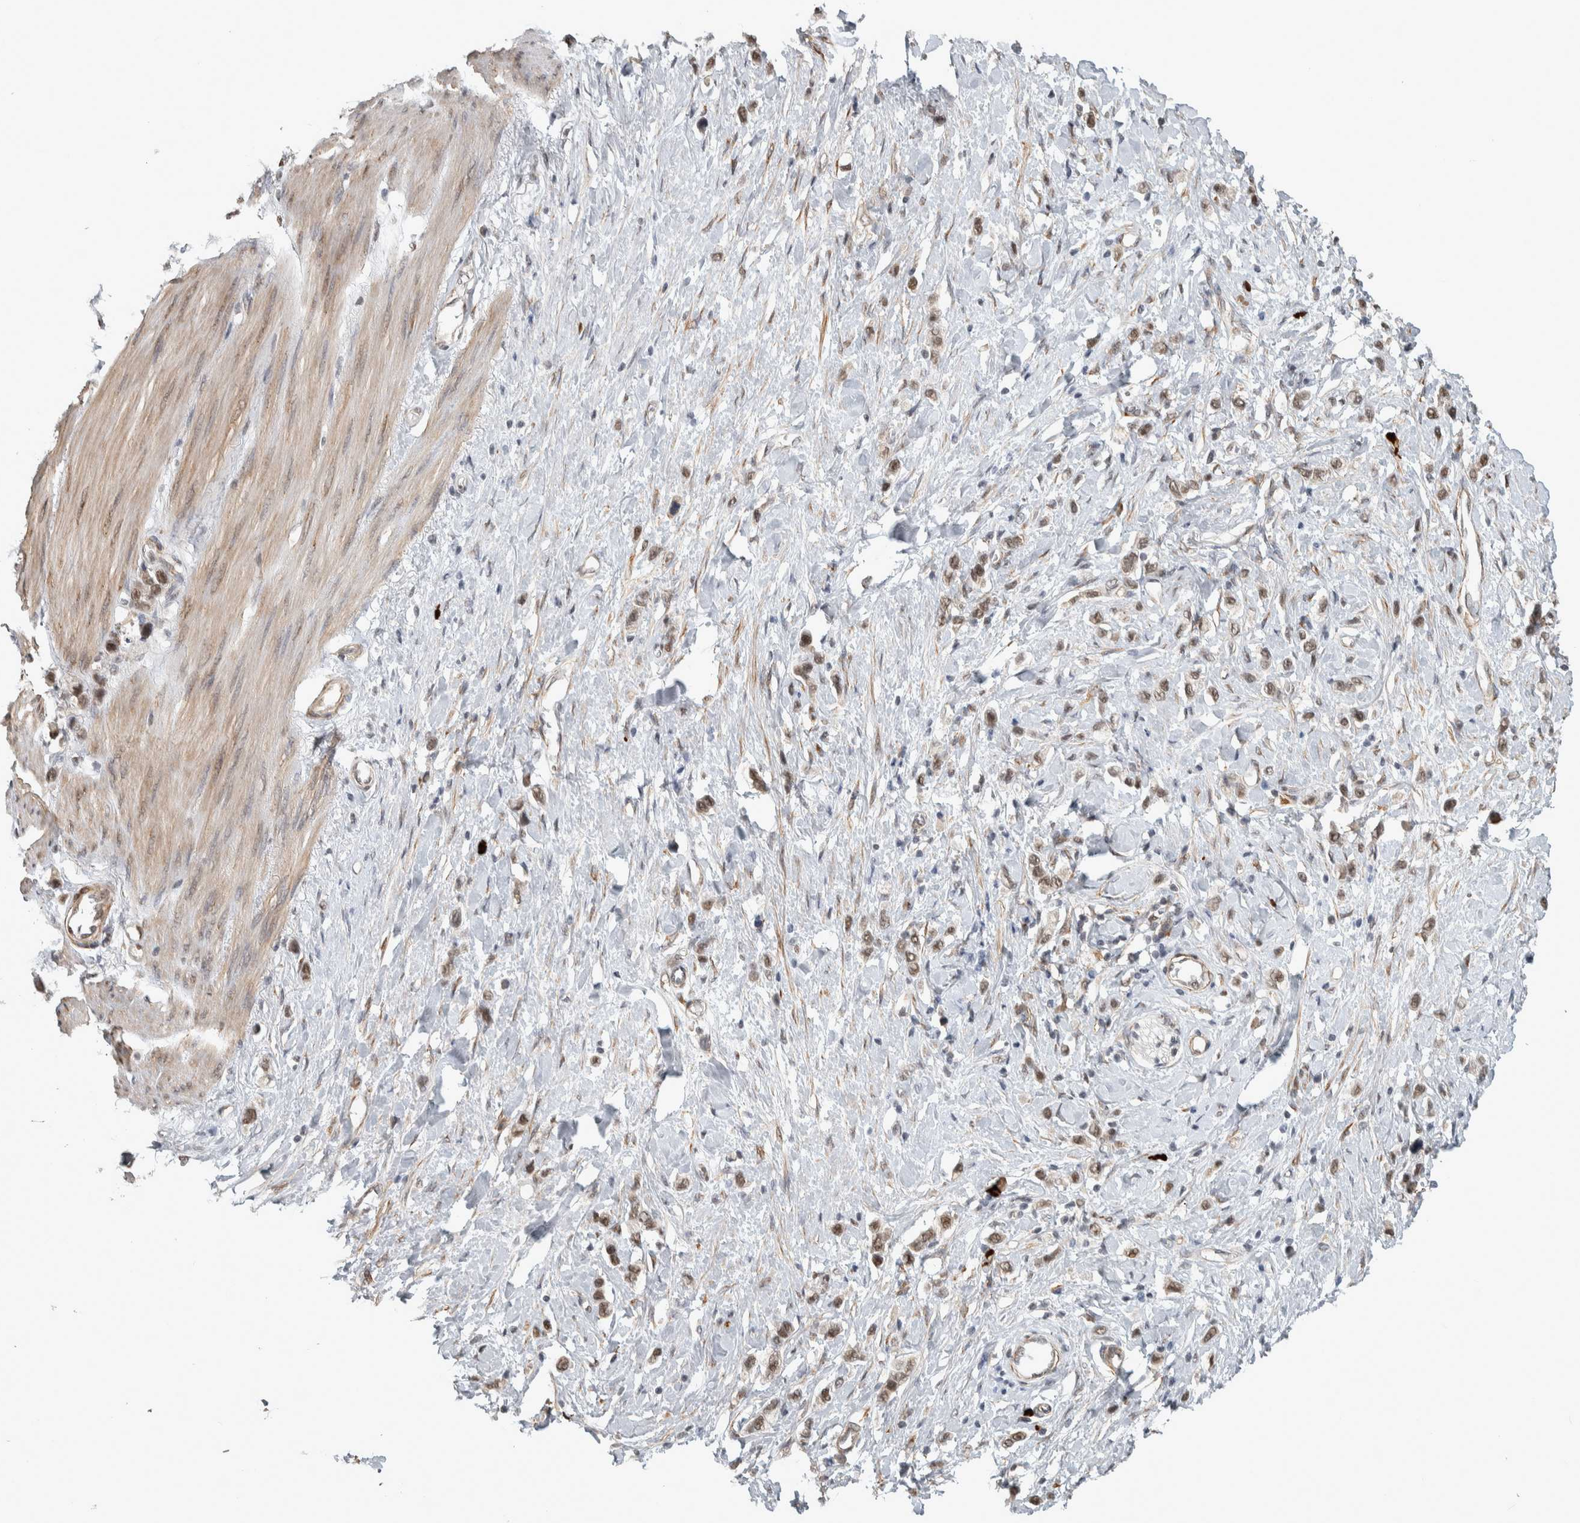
{"staining": {"intensity": "strong", "quantity": ">75%", "location": "nuclear"}, "tissue": "stomach cancer", "cell_type": "Tumor cells", "image_type": "cancer", "snomed": [{"axis": "morphology", "description": "Adenocarcinoma, NOS"}, {"axis": "topography", "description": "Stomach"}], "caption": "An immunohistochemistry (IHC) photomicrograph of neoplastic tissue is shown. Protein staining in brown shows strong nuclear positivity in adenocarcinoma (stomach) within tumor cells.", "gene": "DDX42", "patient": {"sex": "female", "age": 65}}